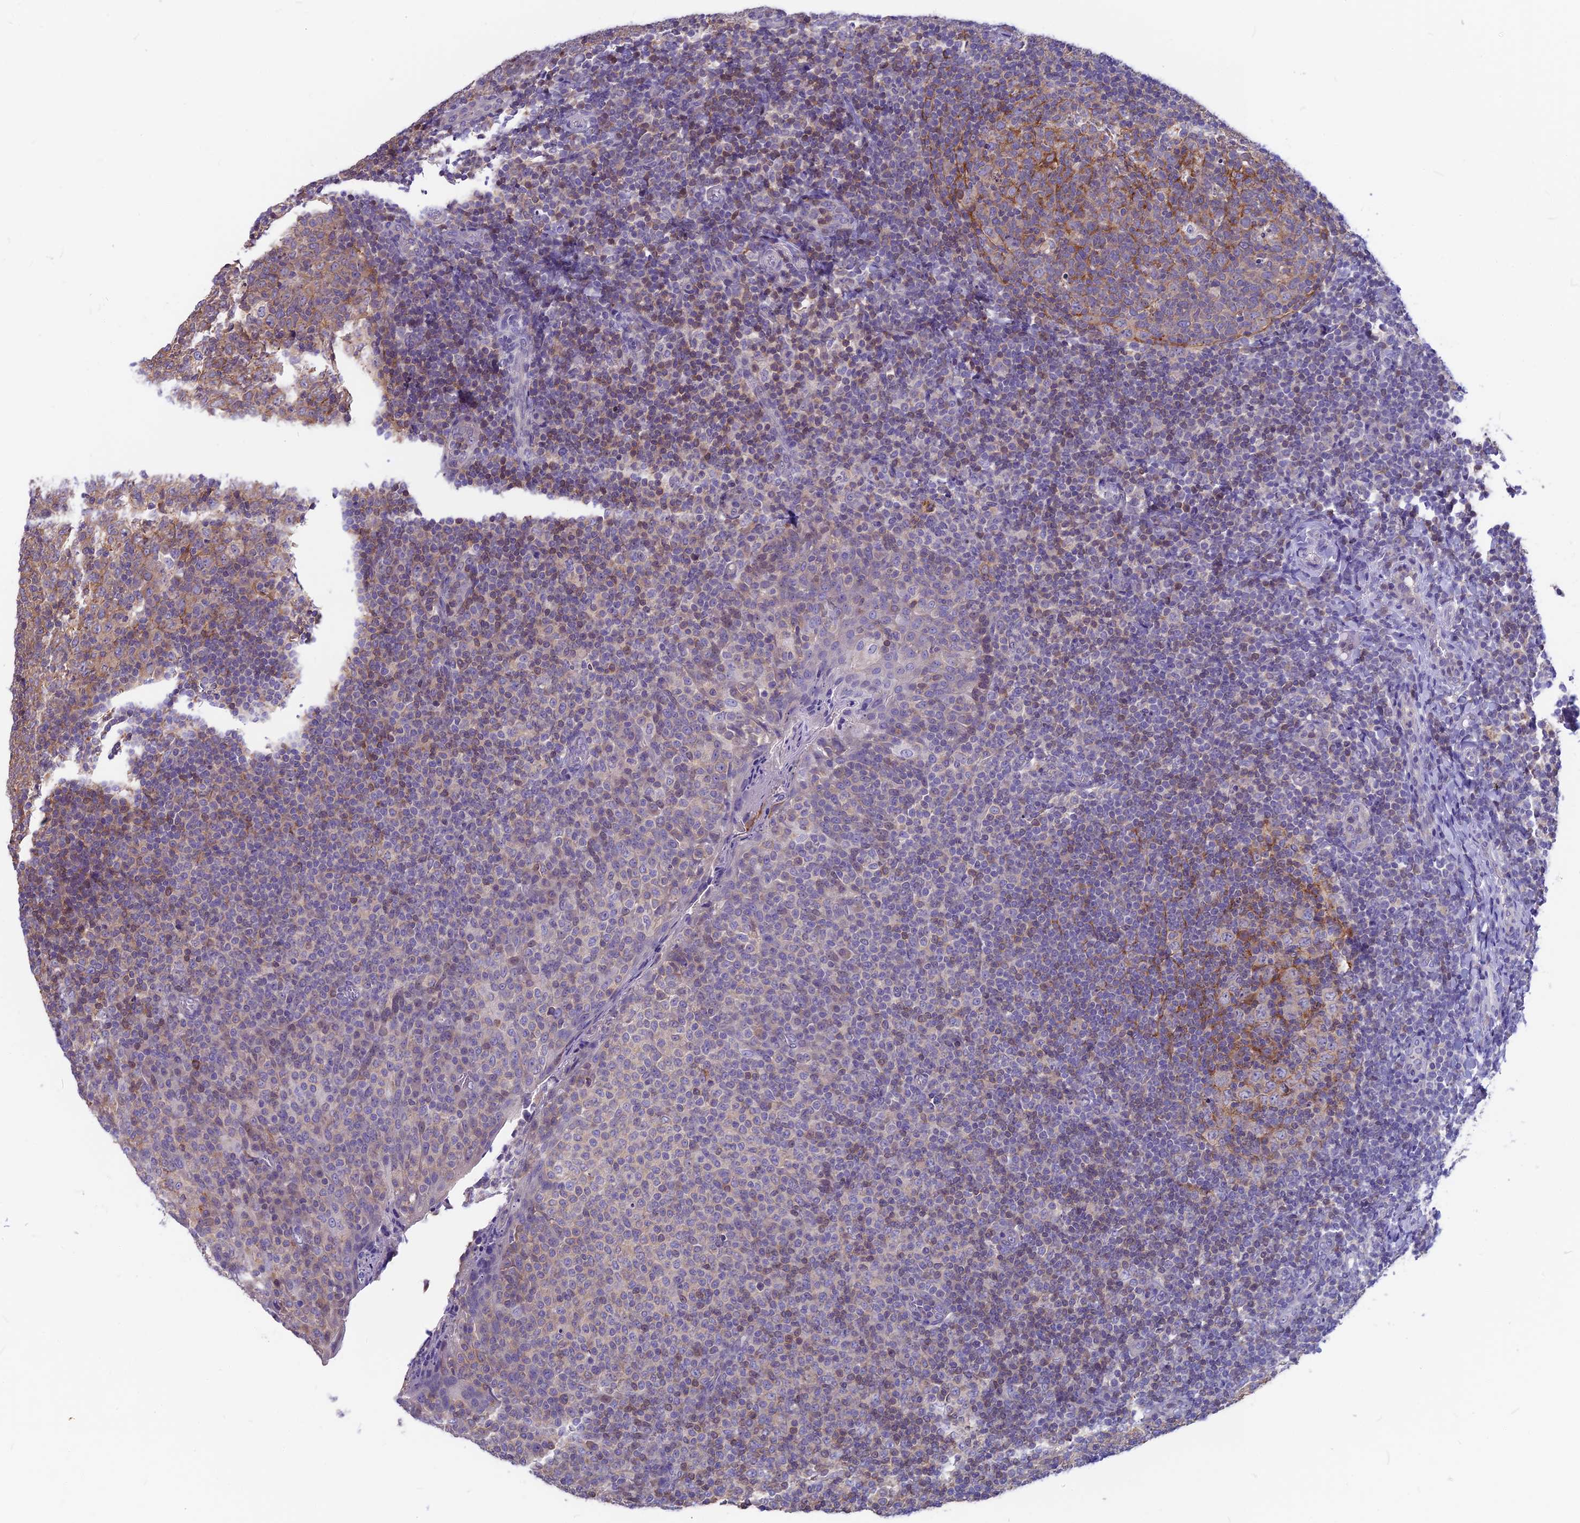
{"staining": {"intensity": "moderate", "quantity": "<25%", "location": "cytoplasmic/membranous"}, "tissue": "tonsil", "cell_type": "Germinal center cells", "image_type": "normal", "snomed": [{"axis": "morphology", "description": "Normal tissue, NOS"}, {"axis": "topography", "description": "Tonsil"}], "caption": "Normal tonsil was stained to show a protein in brown. There is low levels of moderate cytoplasmic/membranous positivity in about <25% of germinal center cells. (brown staining indicates protein expression, while blue staining denotes nuclei).", "gene": "SNAP91", "patient": {"sex": "female", "age": 19}}